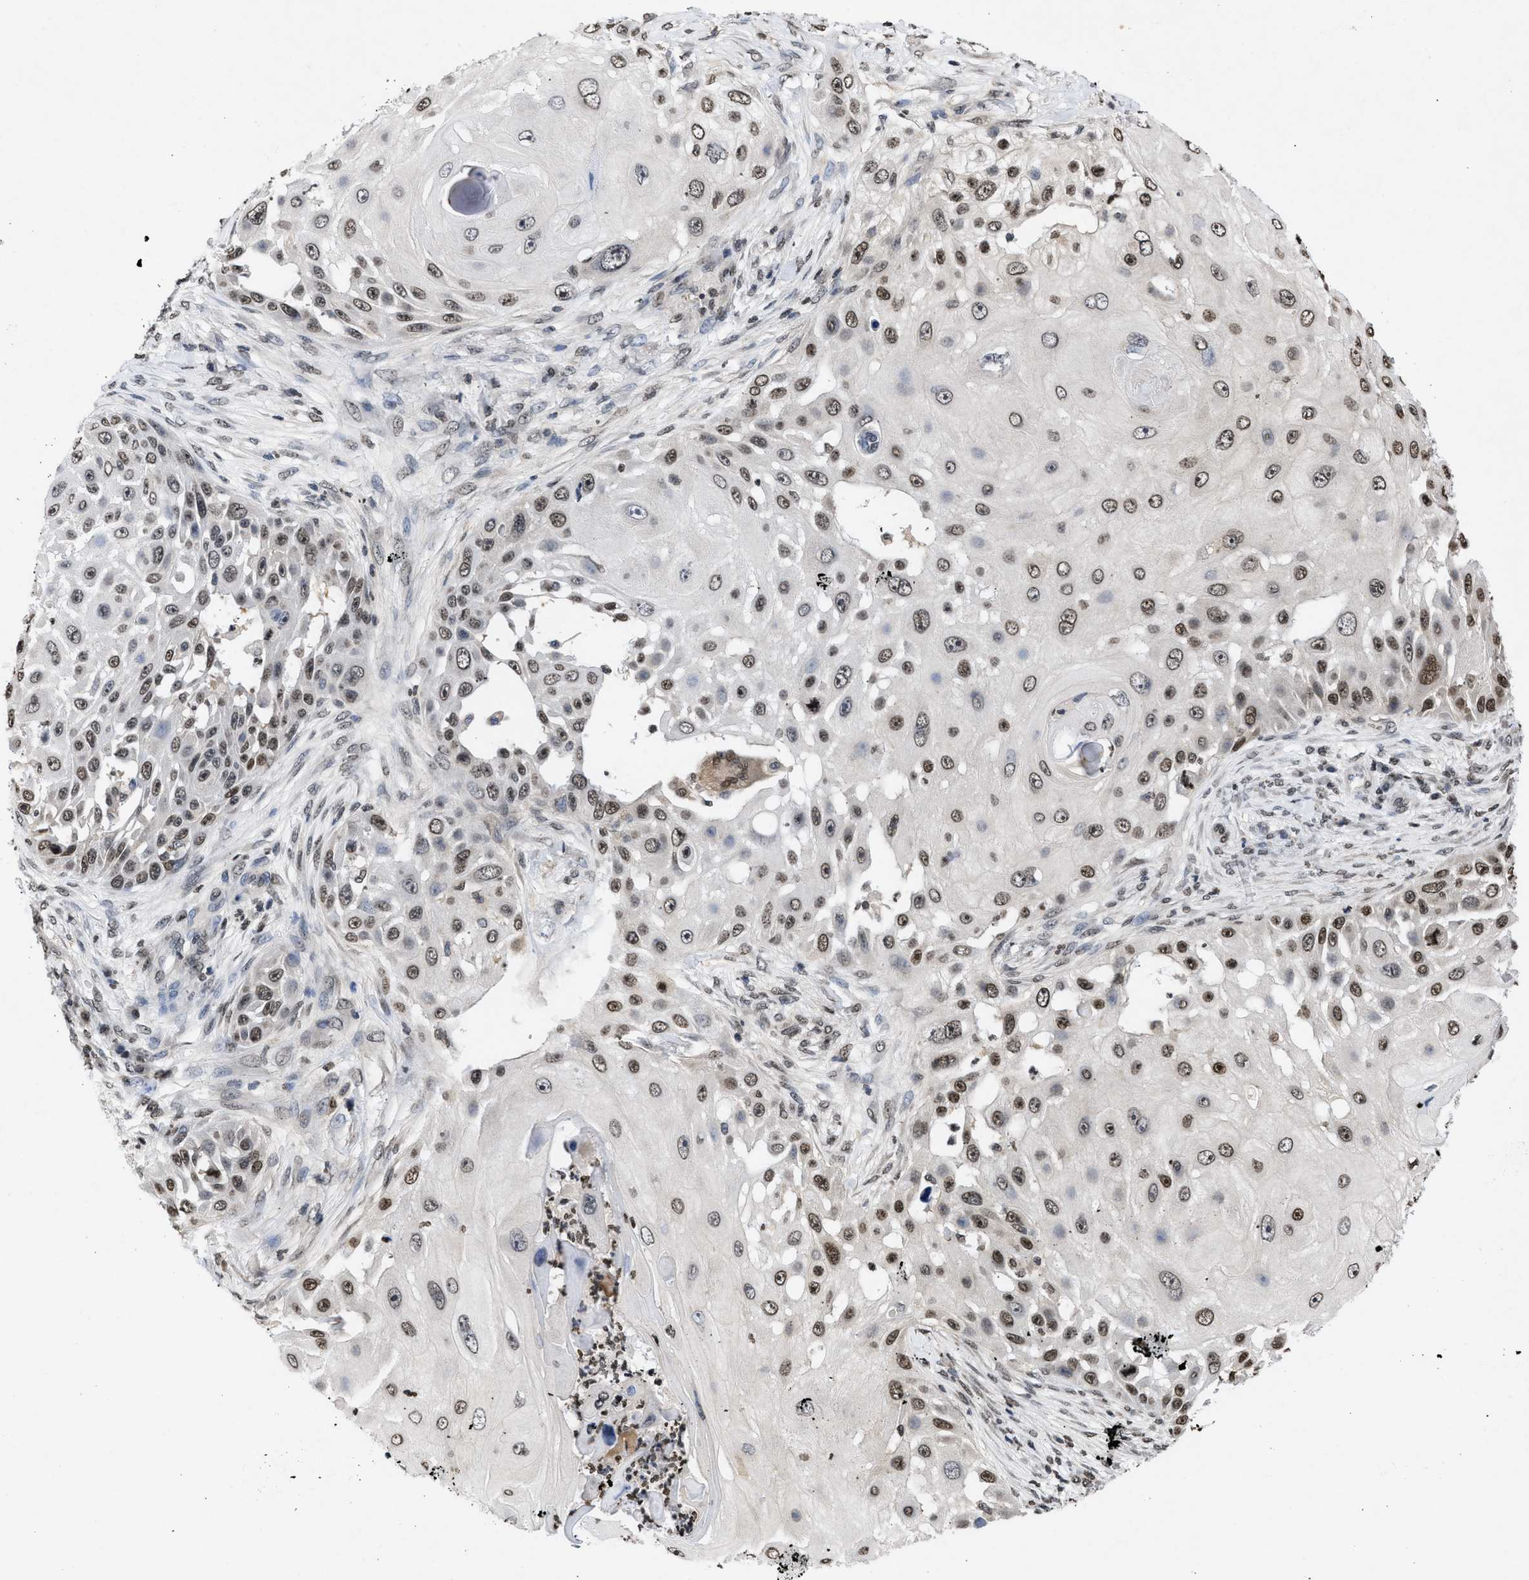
{"staining": {"intensity": "moderate", "quantity": "25%-75%", "location": "nuclear"}, "tissue": "skin cancer", "cell_type": "Tumor cells", "image_type": "cancer", "snomed": [{"axis": "morphology", "description": "Squamous cell carcinoma, NOS"}, {"axis": "topography", "description": "Skin"}], "caption": "This histopathology image shows immunohistochemistry (IHC) staining of skin squamous cell carcinoma, with medium moderate nuclear positivity in about 25%-75% of tumor cells.", "gene": "NUP35", "patient": {"sex": "female", "age": 44}}